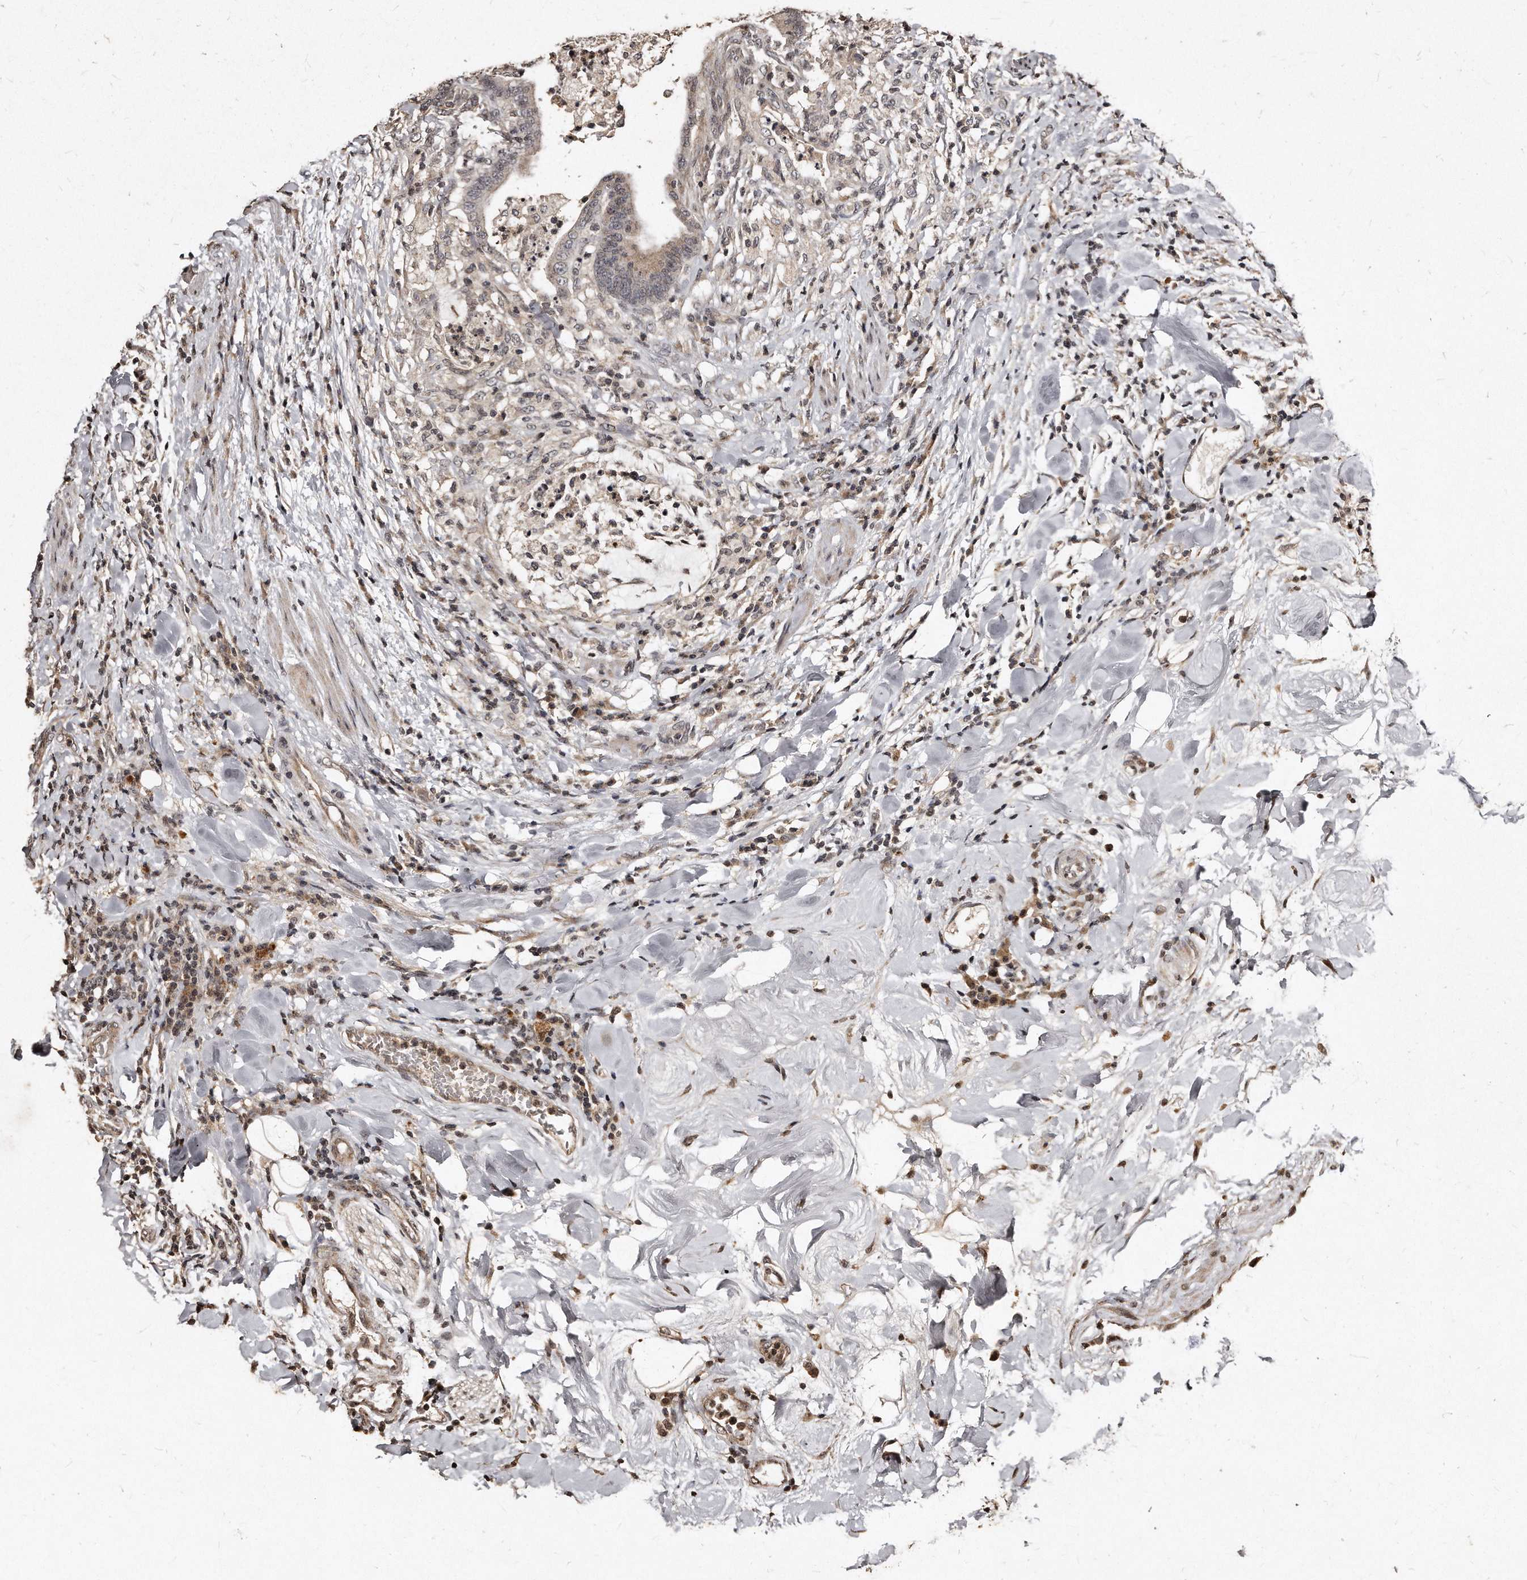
{"staining": {"intensity": "weak", "quantity": "25%-75%", "location": "cytoplasmic/membranous,nuclear"}, "tissue": "colorectal cancer", "cell_type": "Tumor cells", "image_type": "cancer", "snomed": [{"axis": "morphology", "description": "Adenocarcinoma, NOS"}, {"axis": "topography", "description": "Colon"}], "caption": "Colorectal adenocarcinoma stained with IHC reveals weak cytoplasmic/membranous and nuclear staining in approximately 25%-75% of tumor cells.", "gene": "TSHR", "patient": {"sex": "female", "age": 66}}